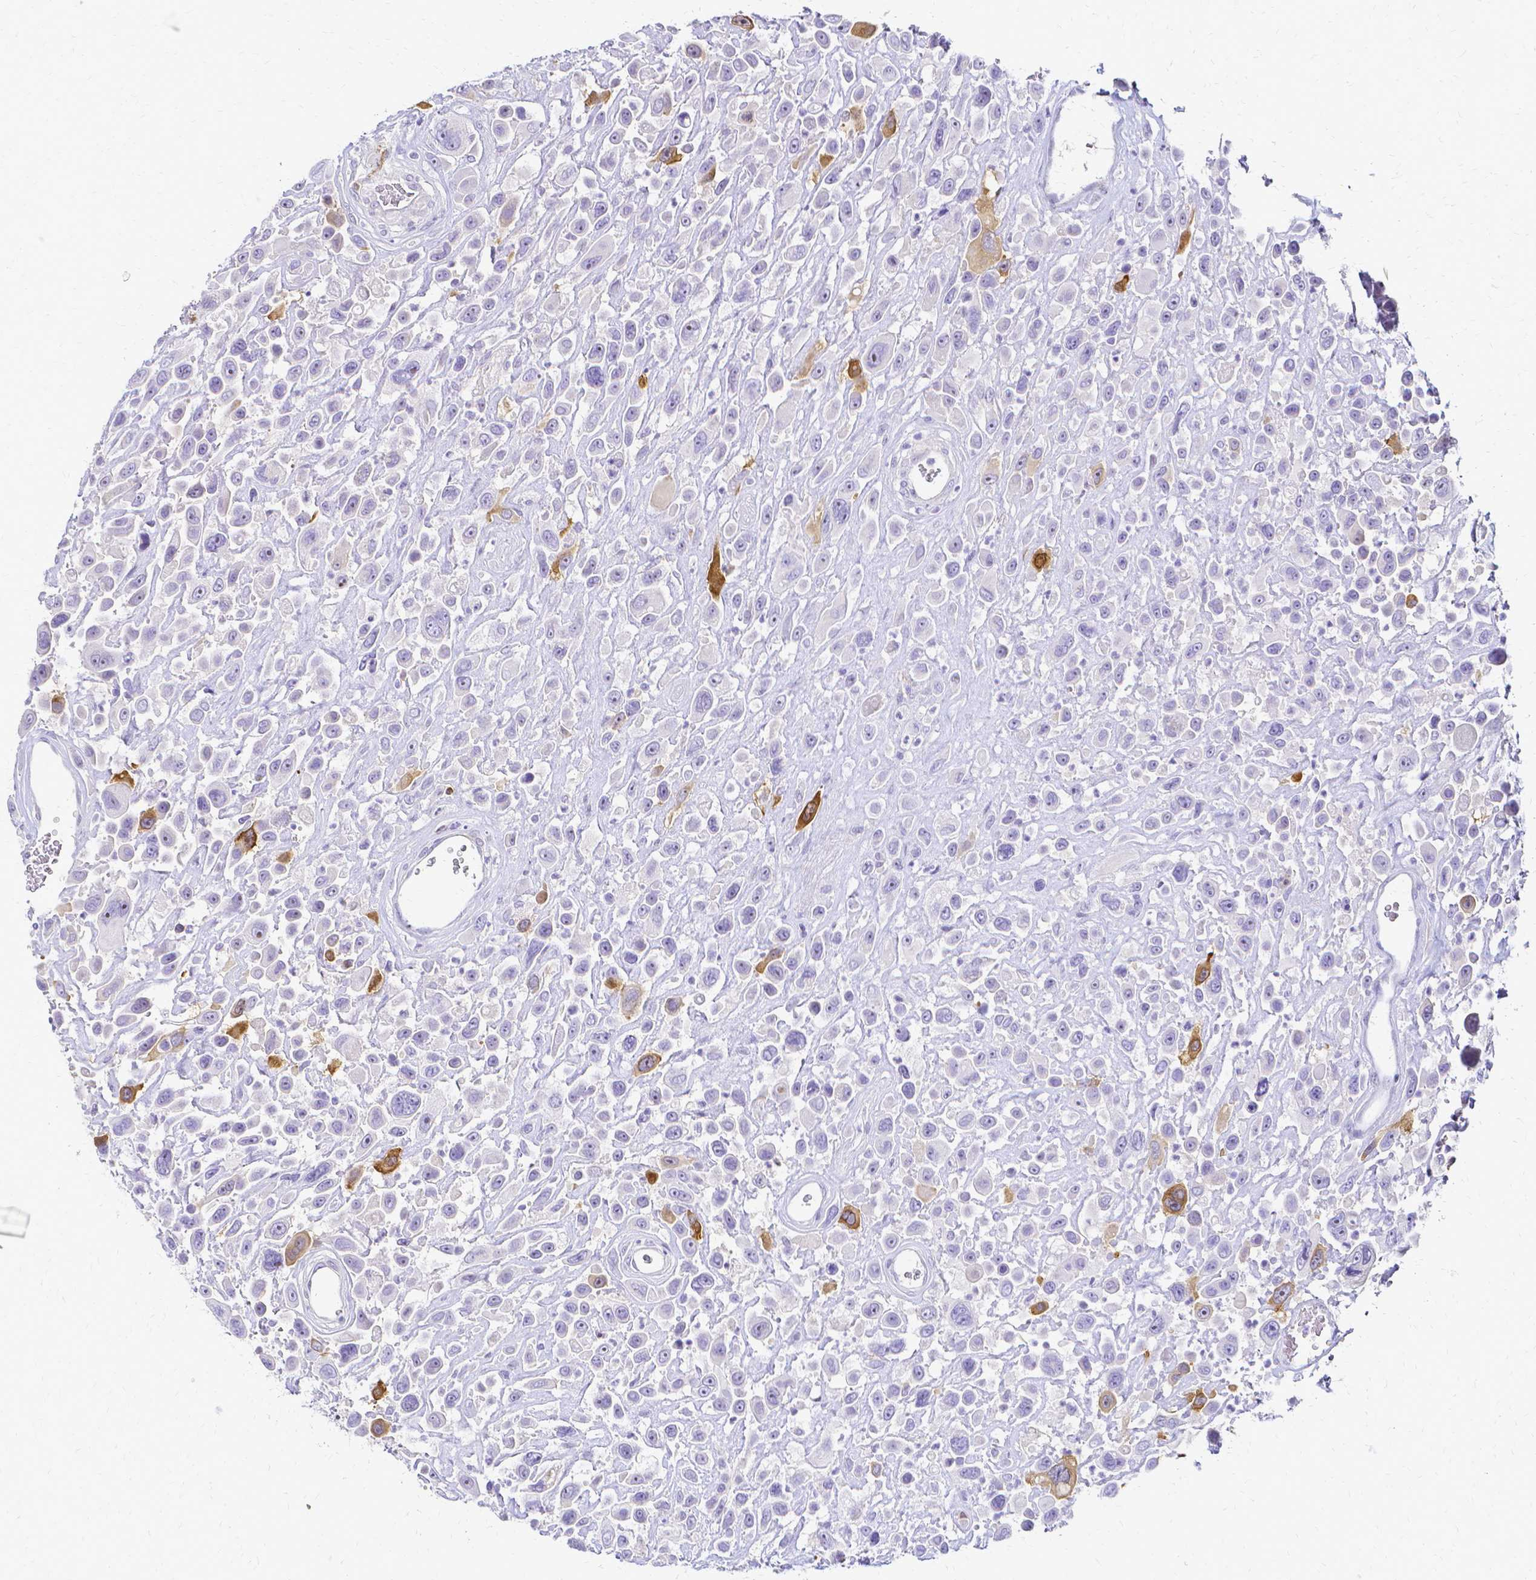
{"staining": {"intensity": "moderate", "quantity": "<25%", "location": "cytoplasmic/membranous"}, "tissue": "urothelial cancer", "cell_type": "Tumor cells", "image_type": "cancer", "snomed": [{"axis": "morphology", "description": "Urothelial carcinoma, High grade"}, {"axis": "topography", "description": "Urinary bladder"}], "caption": "A brown stain labels moderate cytoplasmic/membranous positivity of a protein in human urothelial cancer tumor cells.", "gene": "CCNB1", "patient": {"sex": "male", "age": 53}}